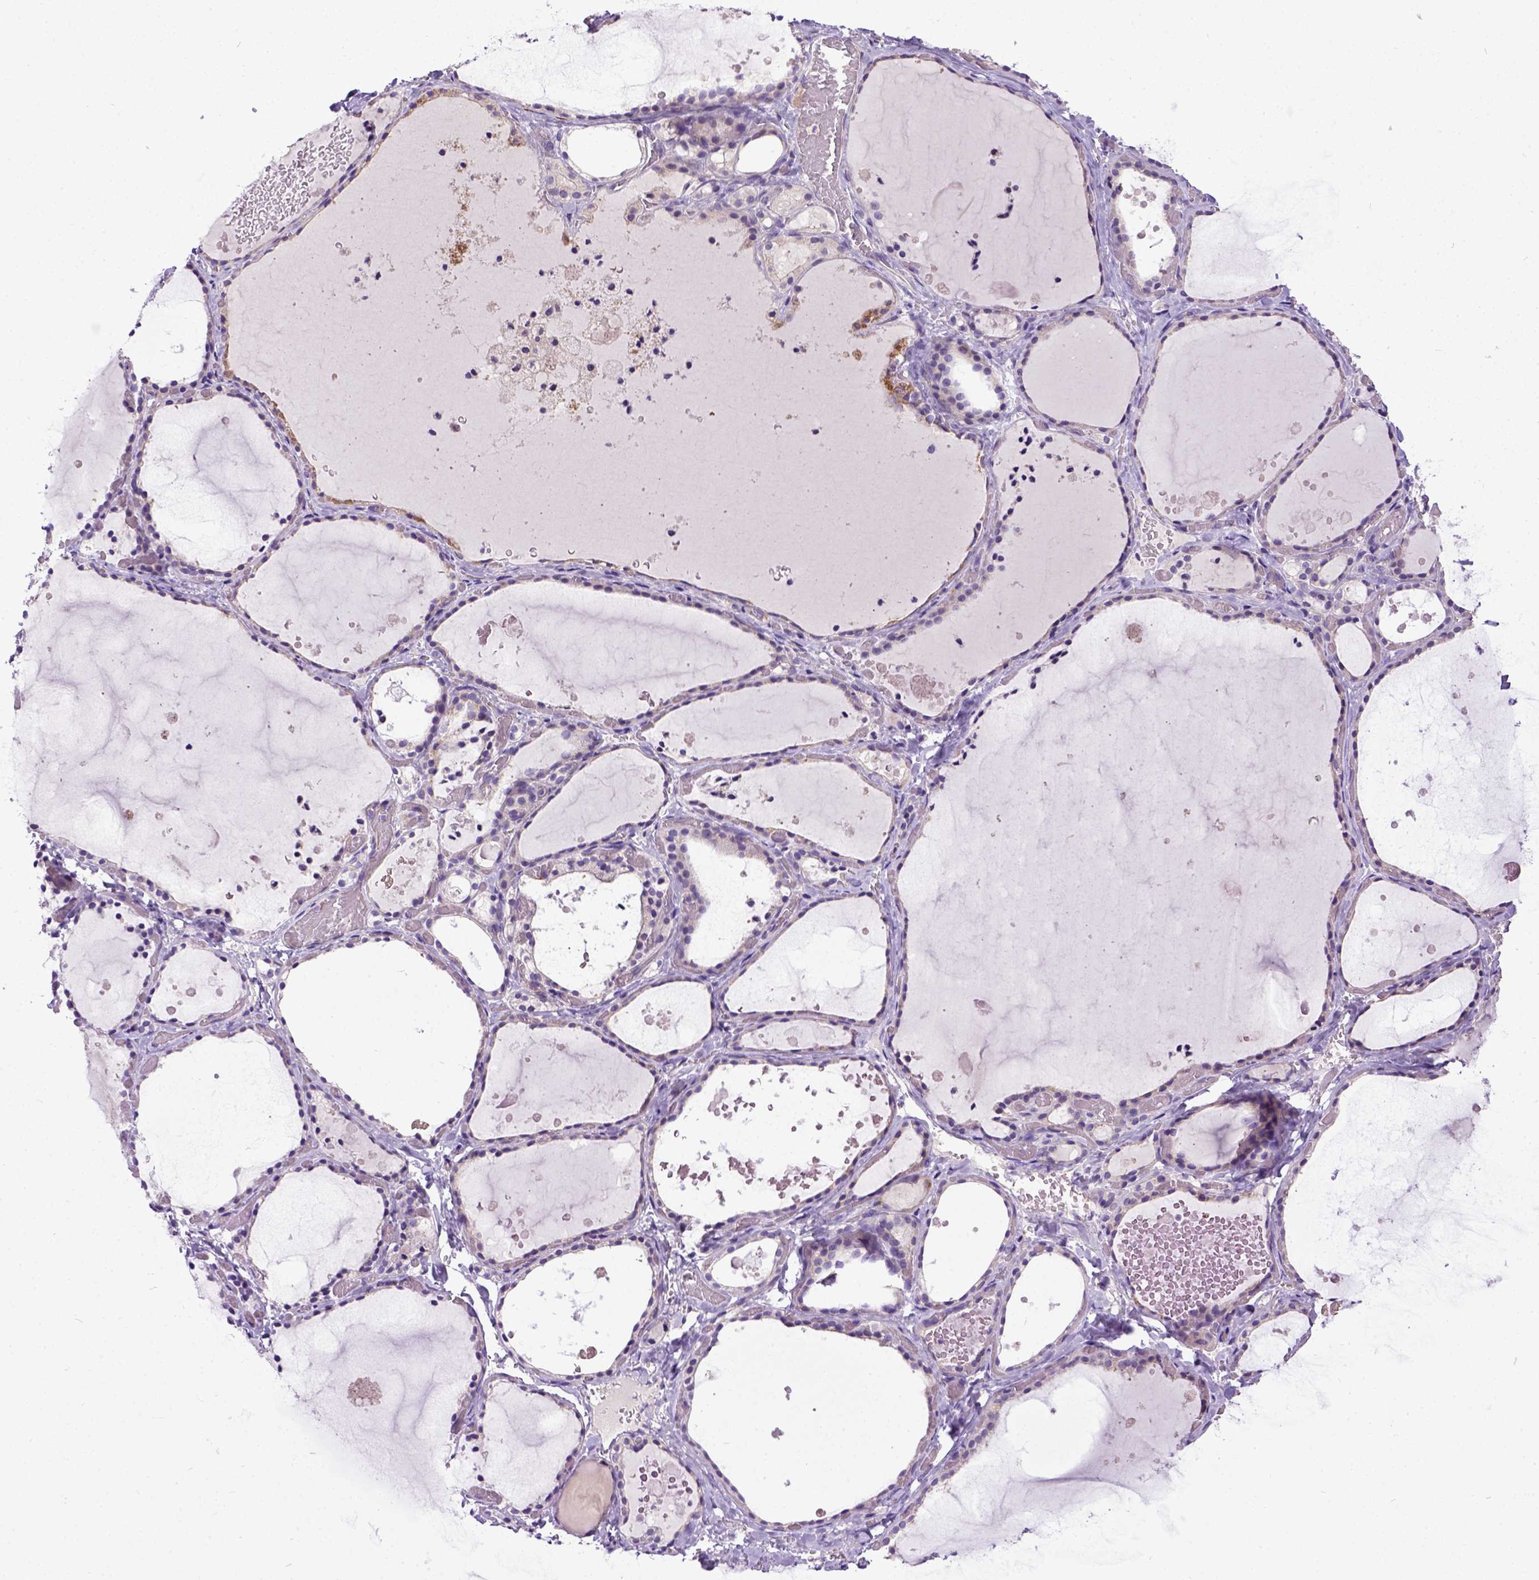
{"staining": {"intensity": "moderate", "quantity": "<25%", "location": "nuclear"}, "tissue": "thyroid gland", "cell_type": "Glandular cells", "image_type": "normal", "snomed": [{"axis": "morphology", "description": "Normal tissue, NOS"}, {"axis": "topography", "description": "Thyroid gland"}], "caption": "Normal thyroid gland was stained to show a protein in brown. There is low levels of moderate nuclear positivity in approximately <25% of glandular cells.", "gene": "NEK5", "patient": {"sex": "female", "age": 56}}